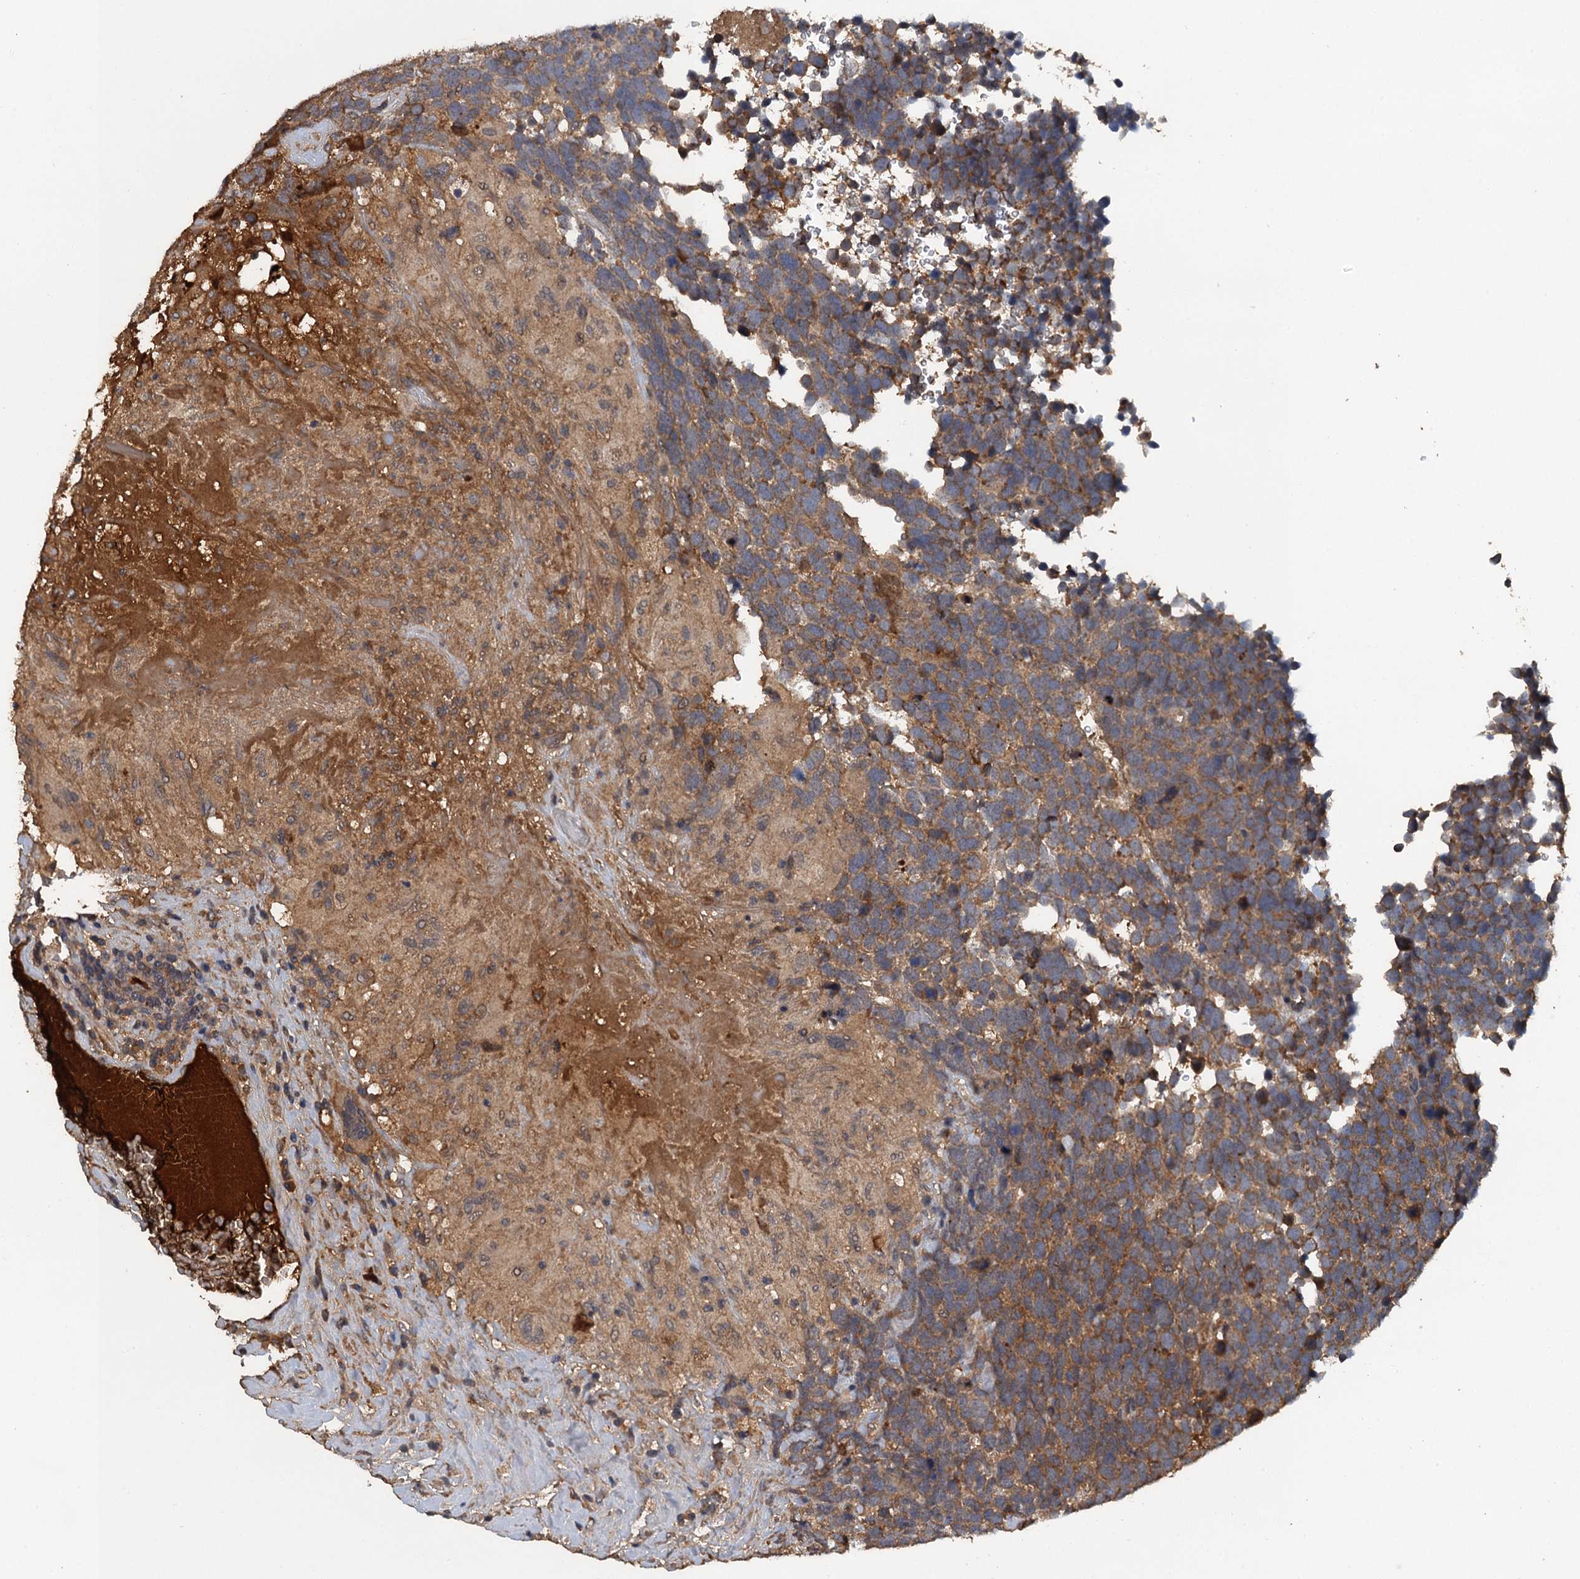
{"staining": {"intensity": "moderate", "quantity": ">75%", "location": "cytoplasmic/membranous"}, "tissue": "urothelial cancer", "cell_type": "Tumor cells", "image_type": "cancer", "snomed": [{"axis": "morphology", "description": "Urothelial carcinoma, High grade"}, {"axis": "topography", "description": "Urinary bladder"}], "caption": "Moderate cytoplasmic/membranous protein expression is appreciated in about >75% of tumor cells in high-grade urothelial carcinoma. The staining was performed using DAB (3,3'-diaminobenzidine), with brown indicating positive protein expression. Nuclei are stained blue with hematoxylin.", "gene": "HAPLN3", "patient": {"sex": "female", "age": 82}}